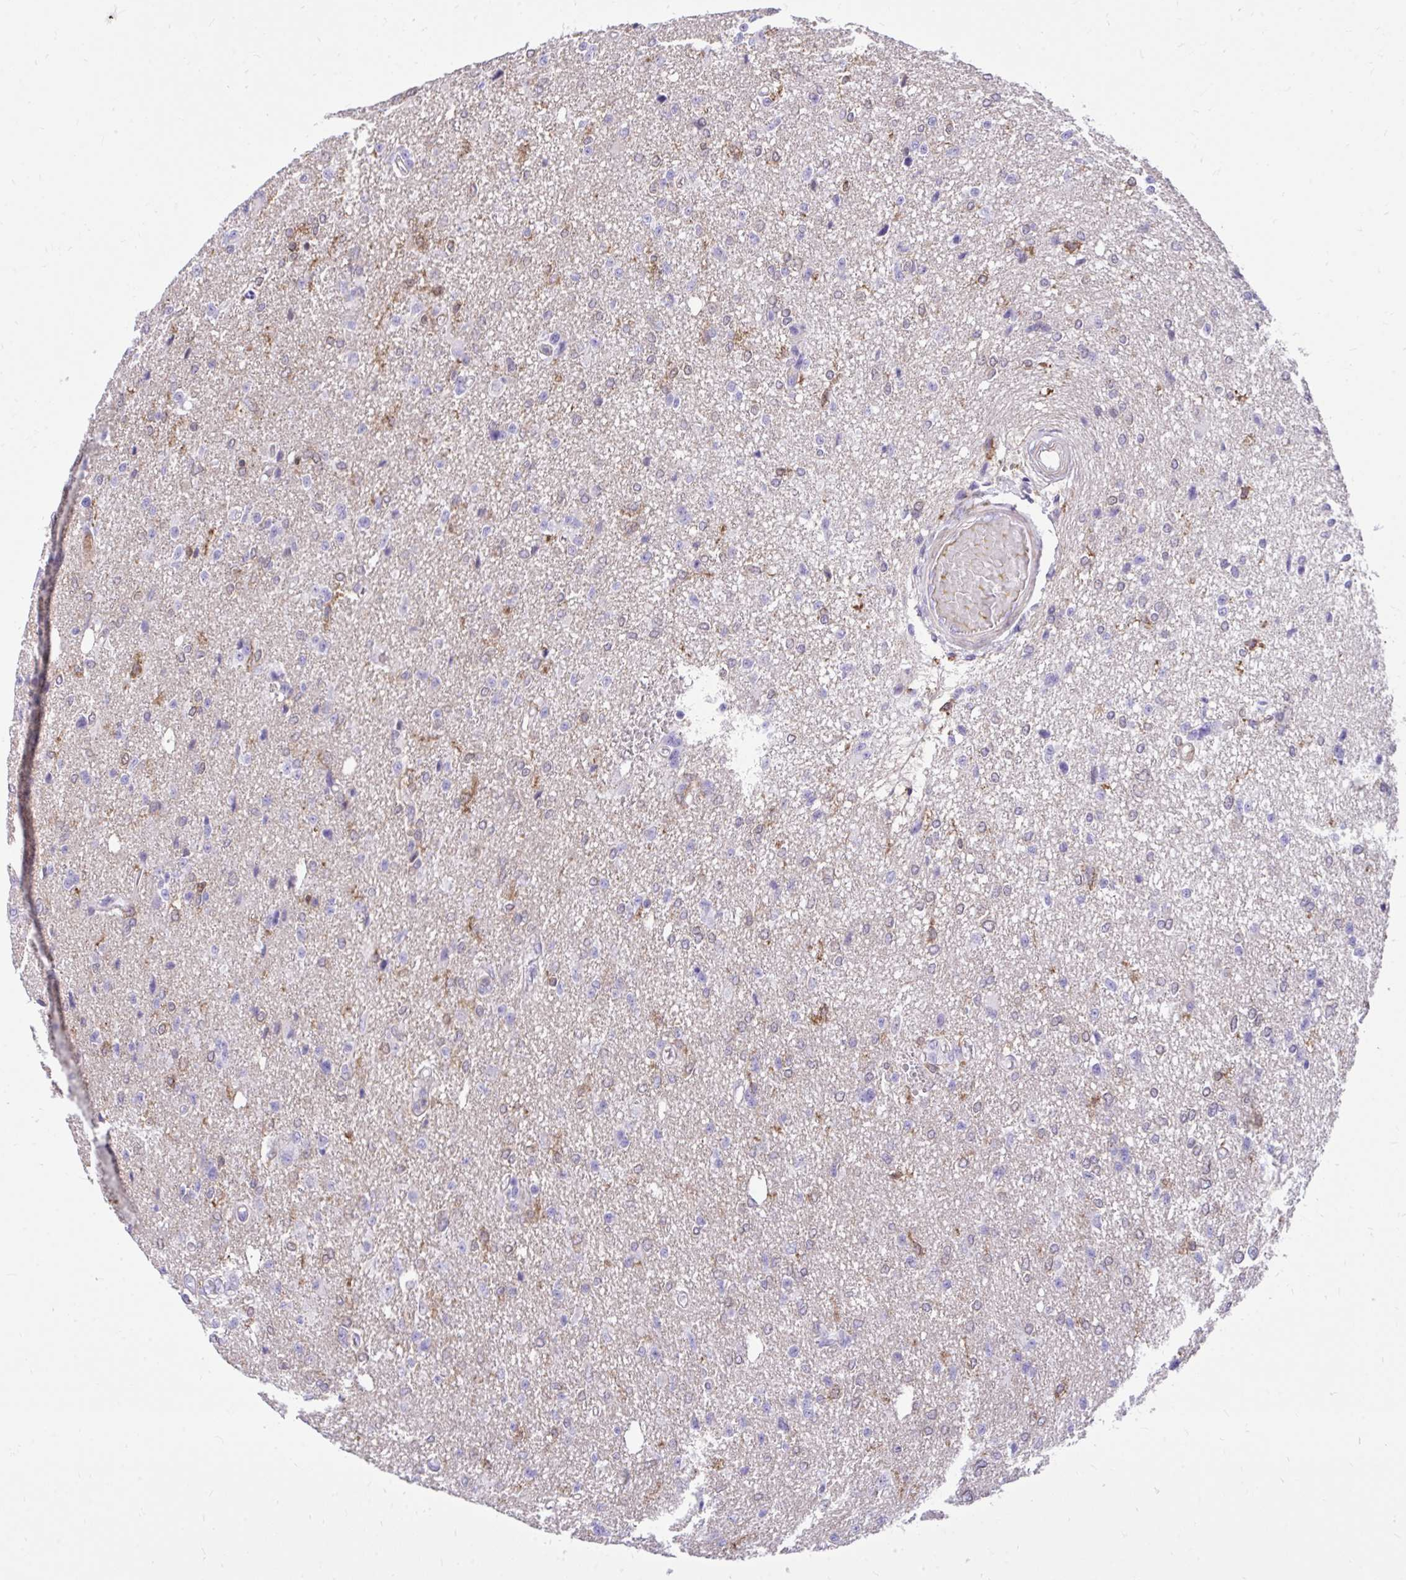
{"staining": {"intensity": "weak", "quantity": "25%-75%", "location": "cytoplasmic/membranous,nuclear"}, "tissue": "glioma", "cell_type": "Tumor cells", "image_type": "cancer", "snomed": [{"axis": "morphology", "description": "Glioma, malignant, Low grade"}, {"axis": "topography", "description": "Brain"}], "caption": "This is an image of IHC staining of malignant glioma (low-grade), which shows weak positivity in the cytoplasmic/membranous and nuclear of tumor cells.", "gene": "TLR7", "patient": {"sex": "male", "age": 26}}